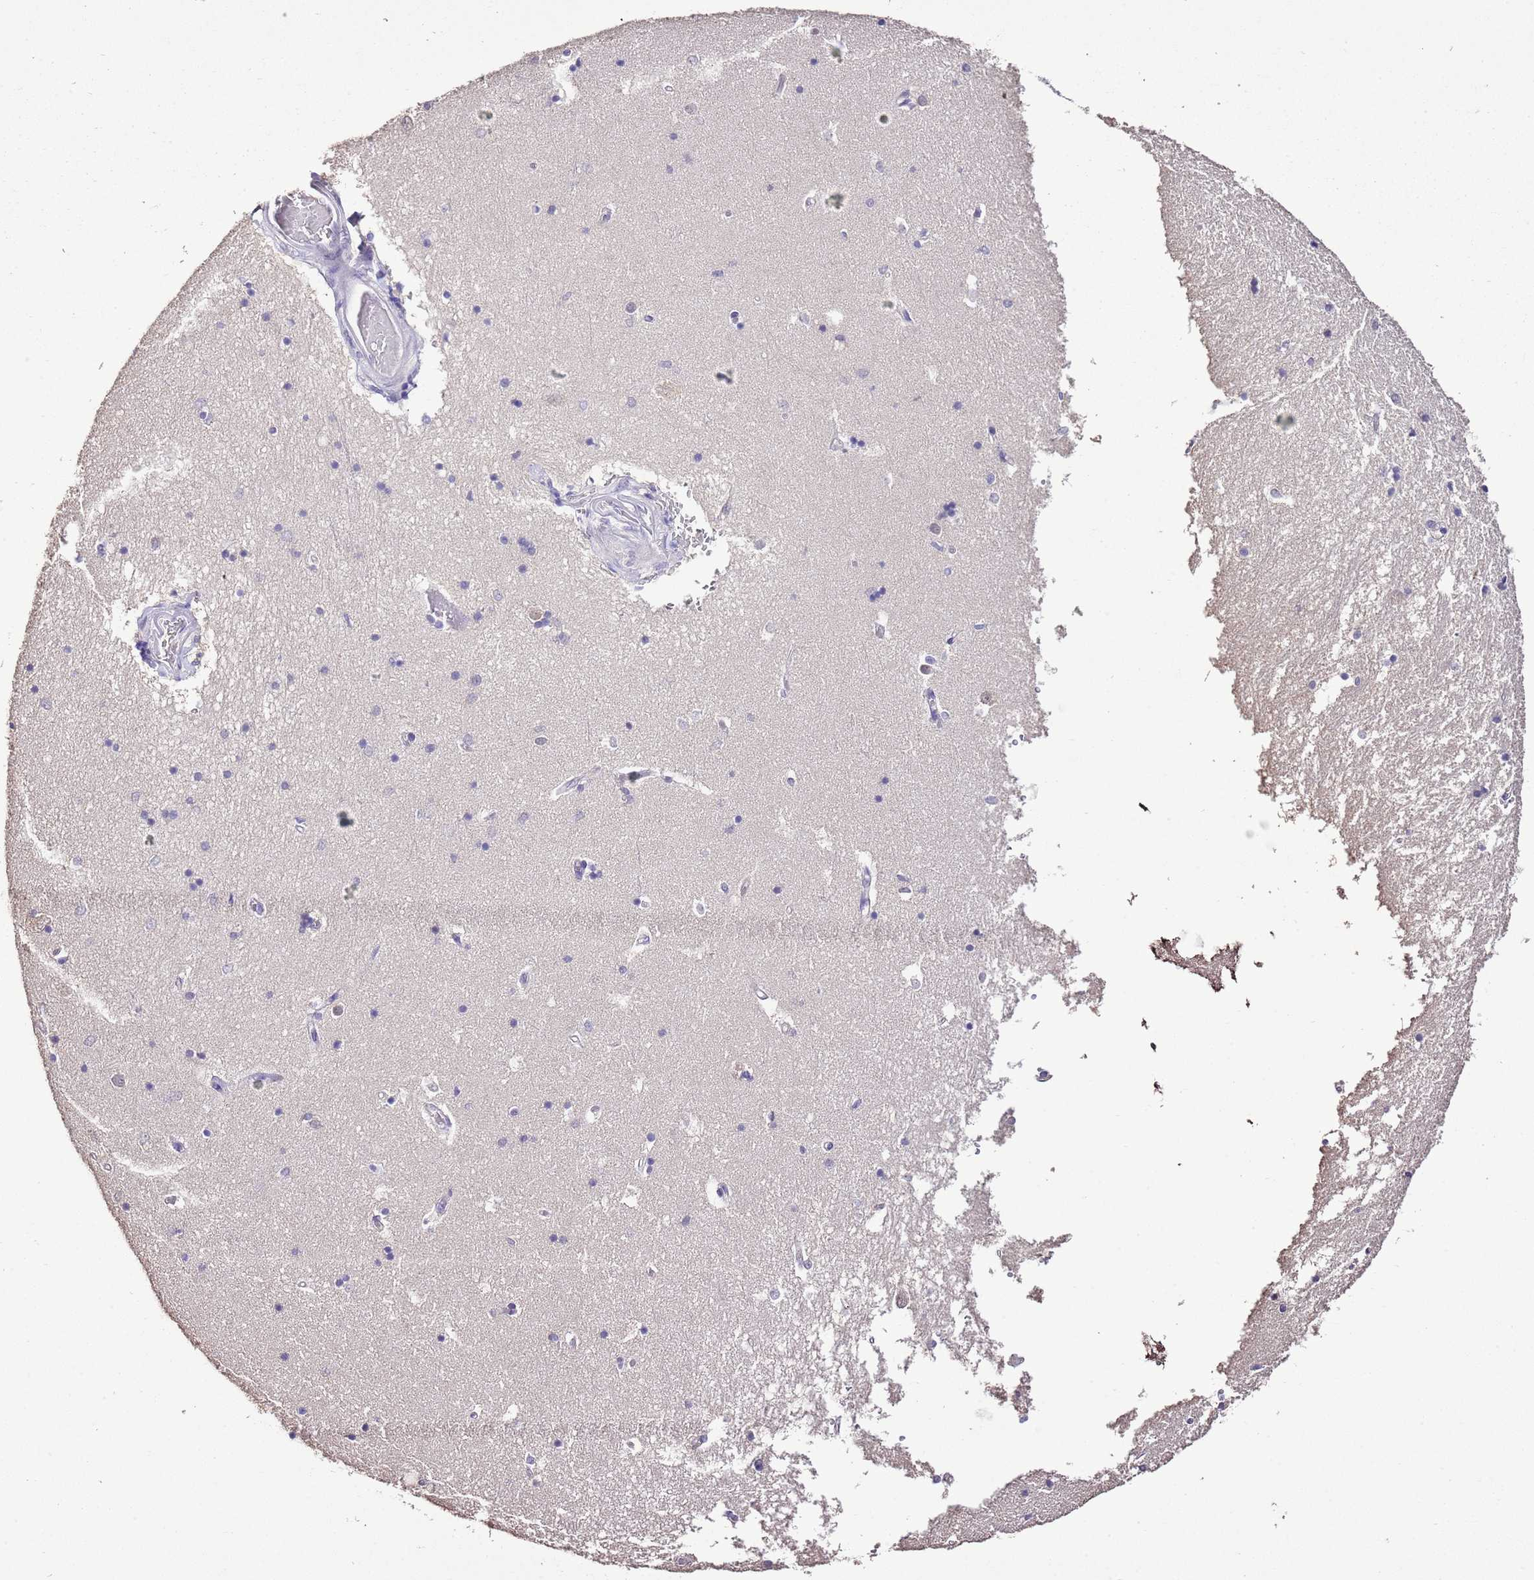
{"staining": {"intensity": "negative", "quantity": "none", "location": "none"}, "tissue": "hippocampus", "cell_type": "Glial cells", "image_type": "normal", "snomed": [{"axis": "morphology", "description": "Normal tissue, NOS"}, {"axis": "topography", "description": "Hippocampus"}], "caption": "This is a image of immunohistochemistry staining of benign hippocampus, which shows no staining in glial cells. (Immunohistochemistry, brightfield microscopy, high magnification).", "gene": "IZUMO4", "patient": {"sex": "male", "age": 45}}